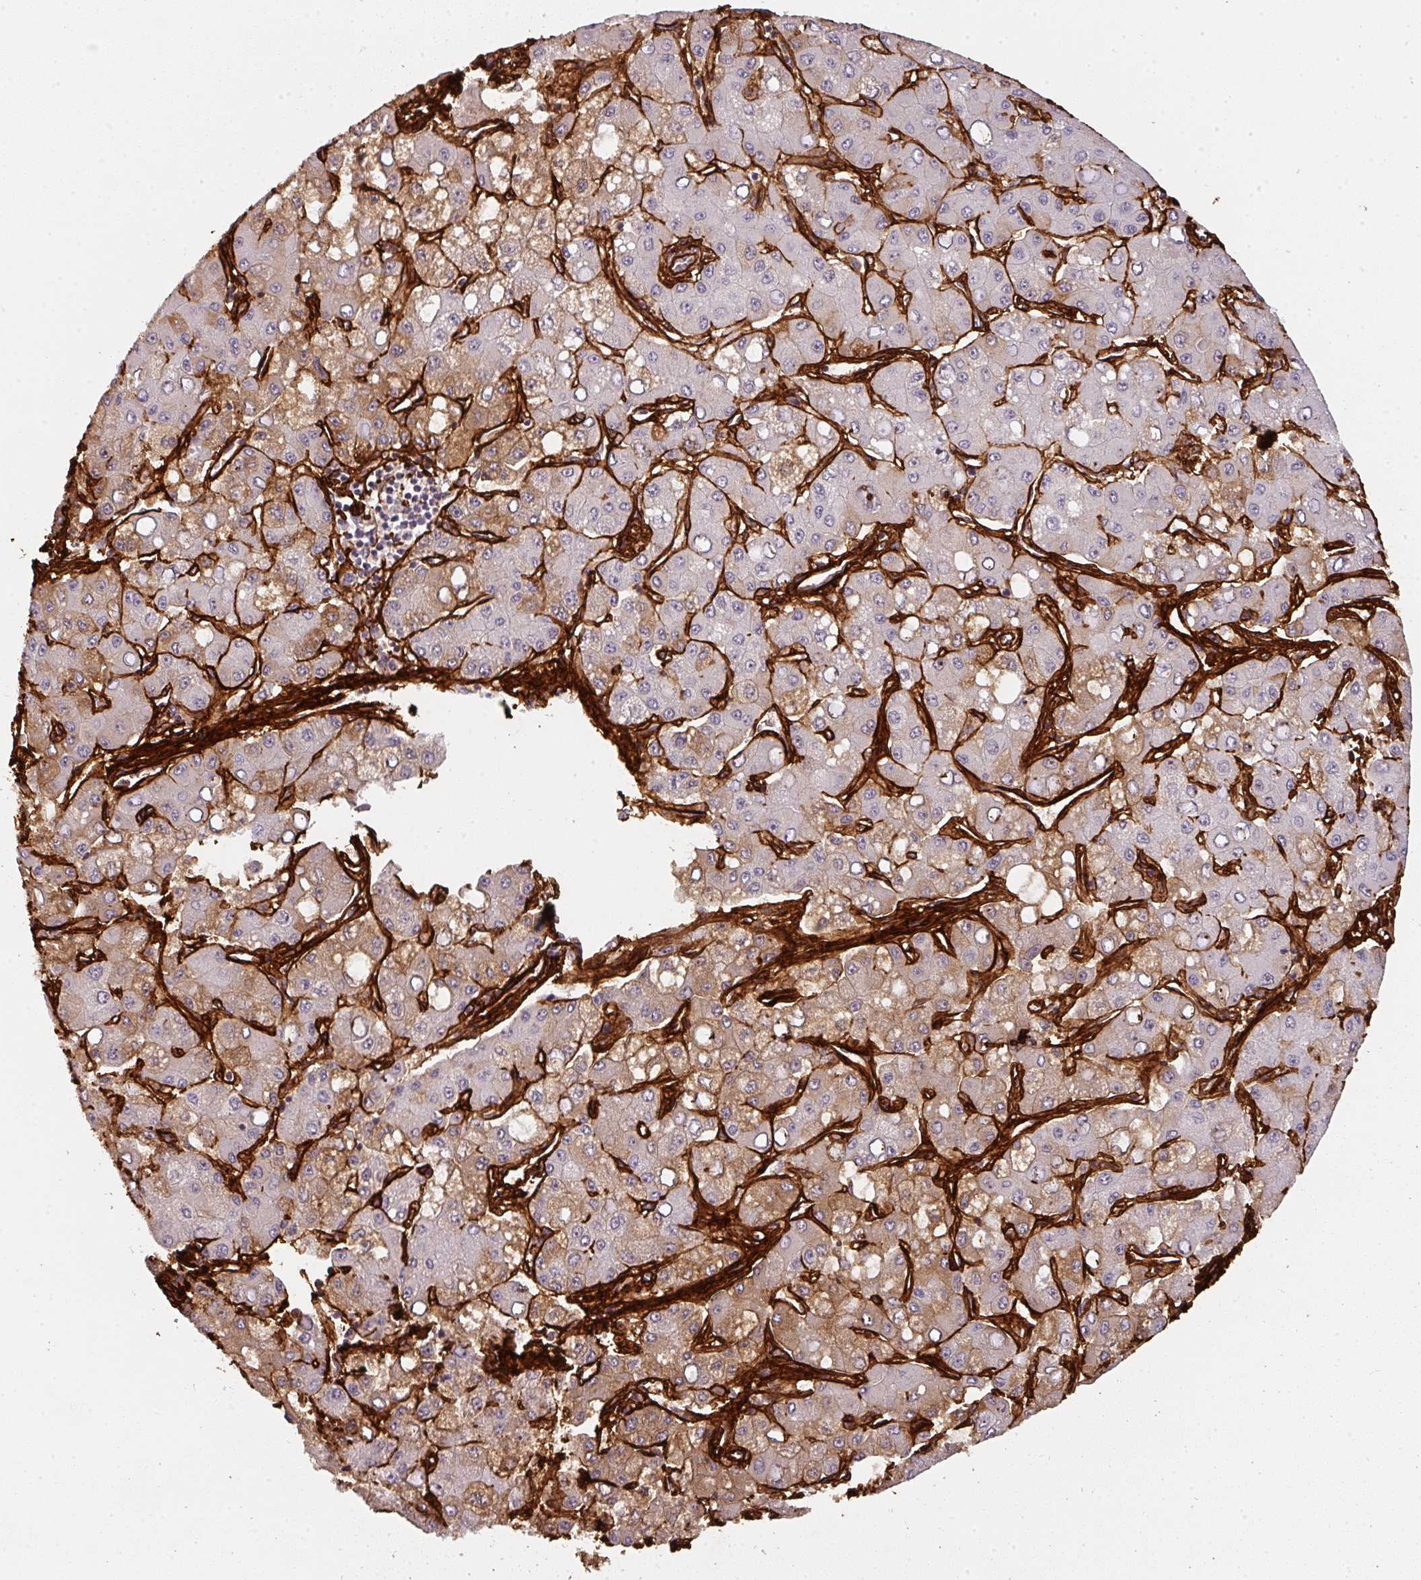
{"staining": {"intensity": "moderate", "quantity": "<25%", "location": "cytoplasmic/membranous"}, "tissue": "liver cancer", "cell_type": "Tumor cells", "image_type": "cancer", "snomed": [{"axis": "morphology", "description": "Carcinoma, Hepatocellular, NOS"}, {"axis": "topography", "description": "Liver"}], "caption": "A micrograph of liver hepatocellular carcinoma stained for a protein exhibits moderate cytoplasmic/membranous brown staining in tumor cells.", "gene": "COL3A1", "patient": {"sex": "male", "age": 40}}